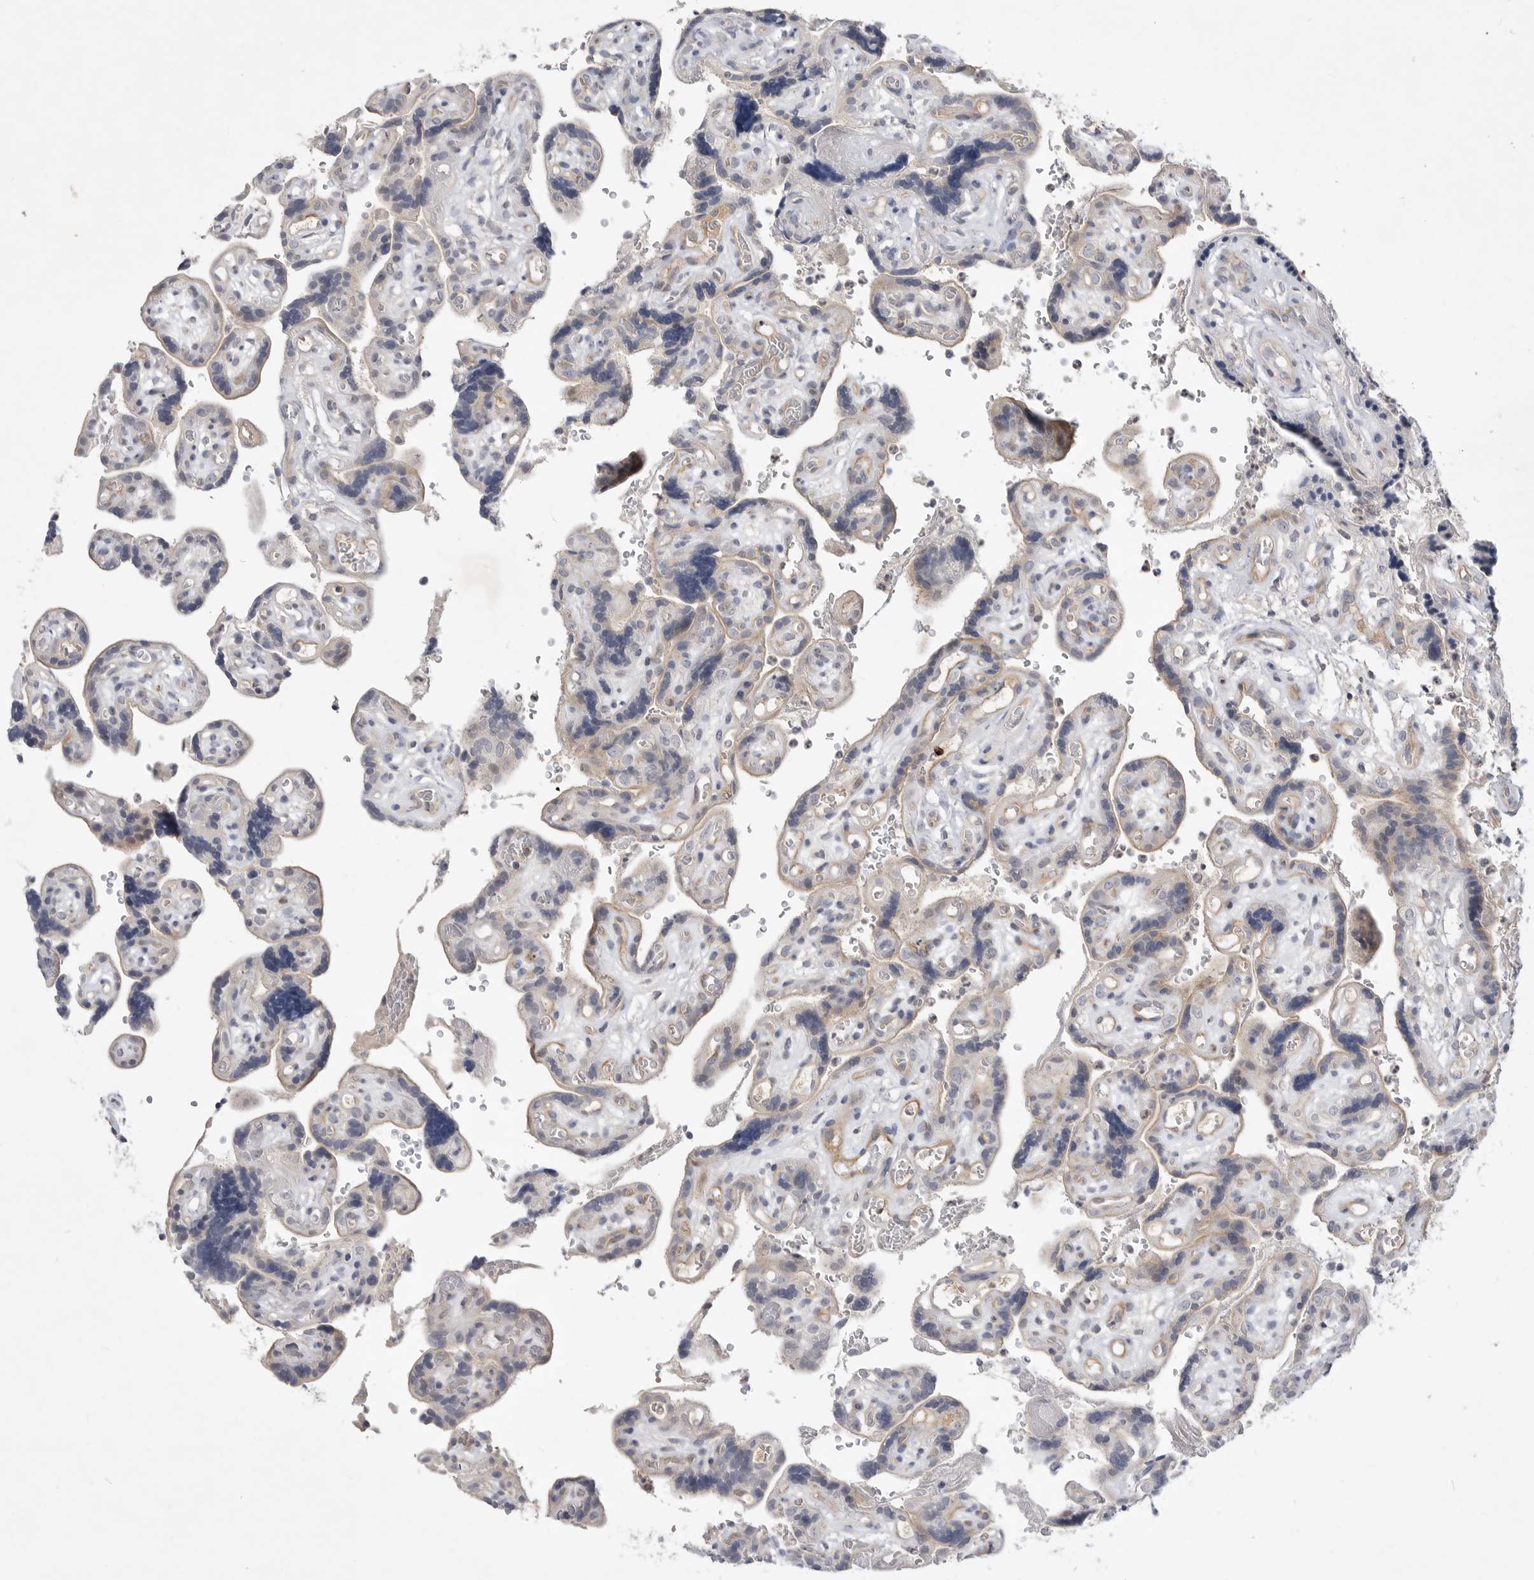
{"staining": {"intensity": "negative", "quantity": "none", "location": "none"}, "tissue": "placenta", "cell_type": "Decidual cells", "image_type": "normal", "snomed": [{"axis": "morphology", "description": "Normal tissue, NOS"}, {"axis": "topography", "description": "Placenta"}], "caption": "The immunohistochemistry (IHC) micrograph has no significant expression in decidual cells of placenta.", "gene": "ITGAD", "patient": {"sex": "female", "age": 30}}